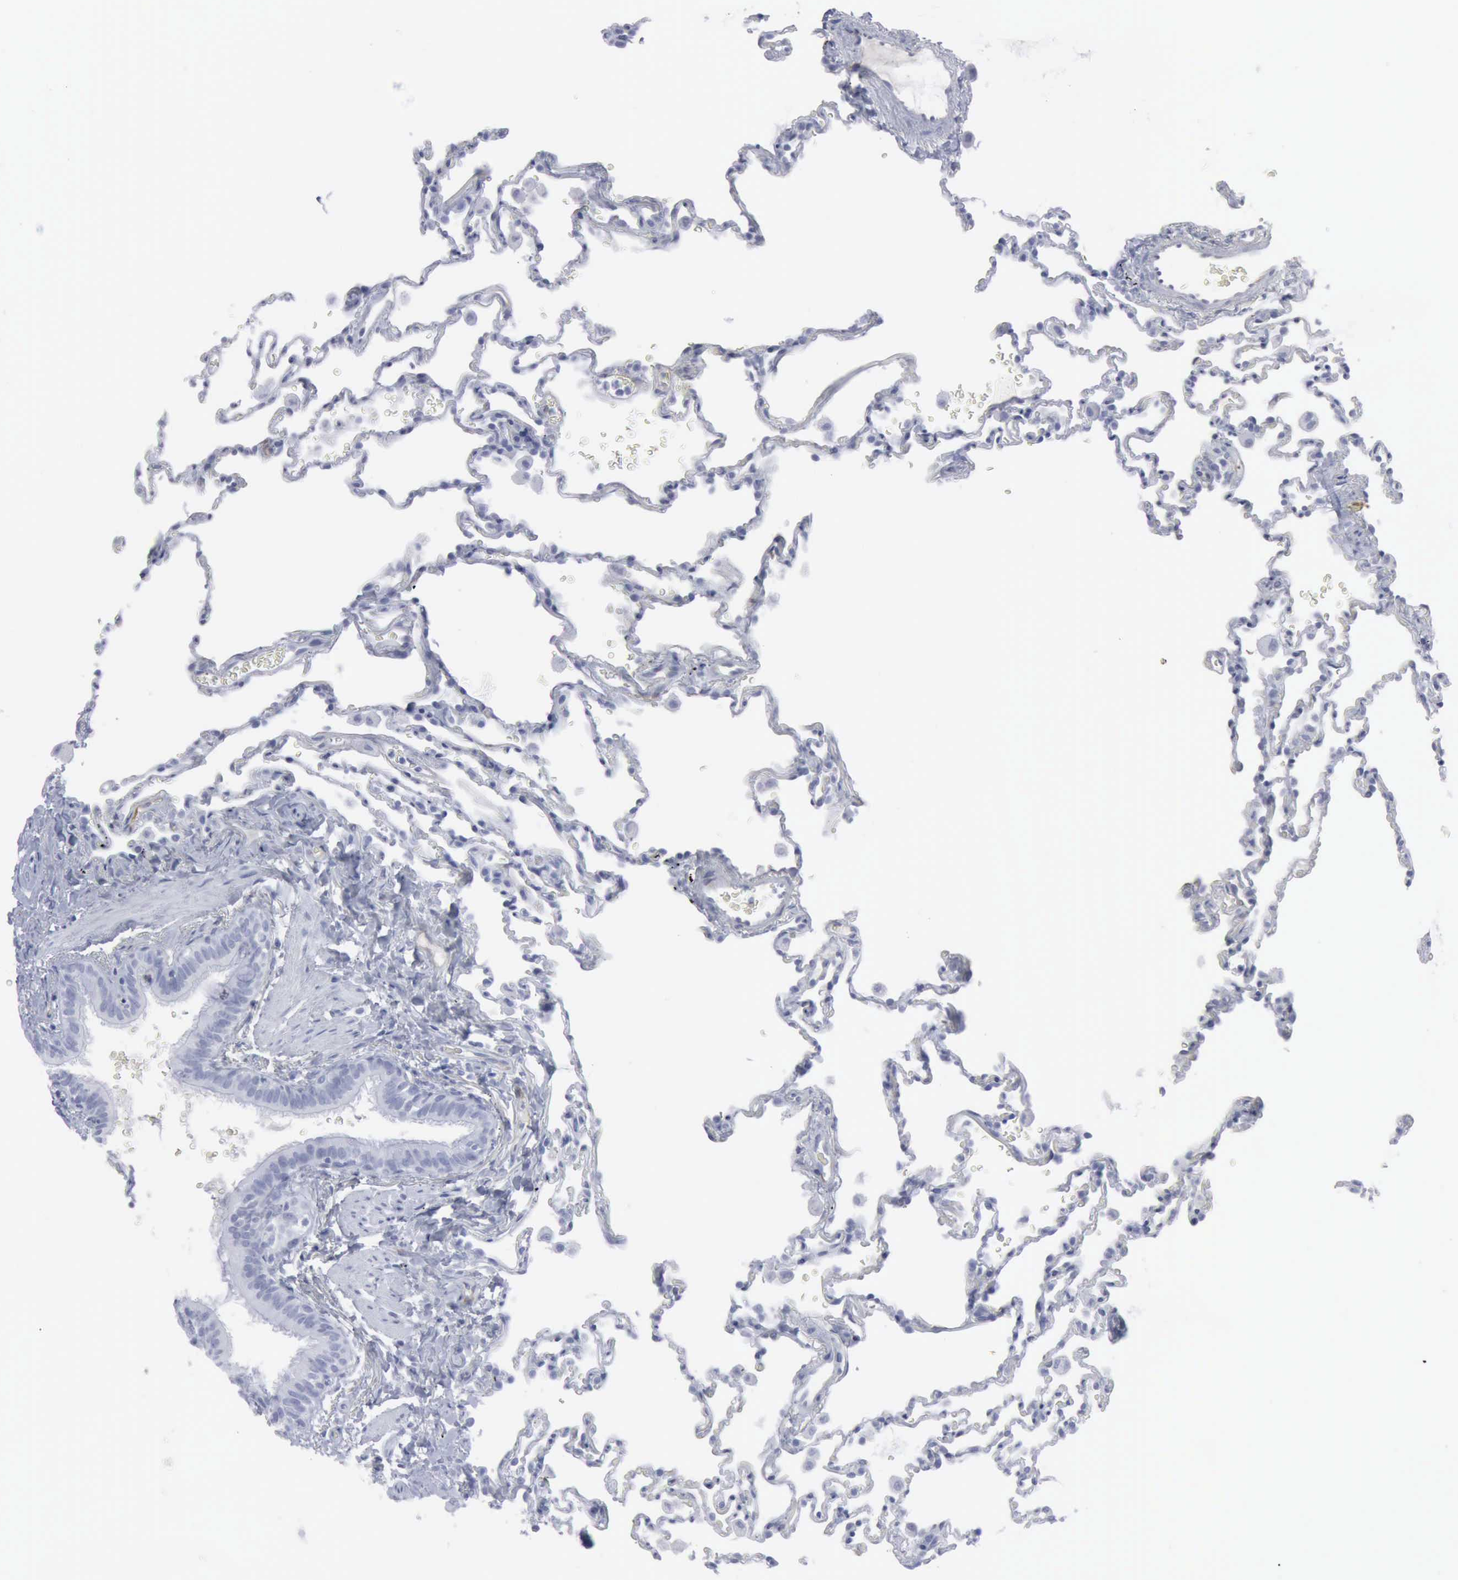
{"staining": {"intensity": "negative", "quantity": "none", "location": "none"}, "tissue": "lung", "cell_type": "Alveolar cells", "image_type": "normal", "snomed": [{"axis": "morphology", "description": "Normal tissue, NOS"}, {"axis": "topography", "description": "Lung"}], "caption": "Photomicrograph shows no significant protein expression in alveolar cells of benign lung.", "gene": "VCAM1", "patient": {"sex": "male", "age": 59}}